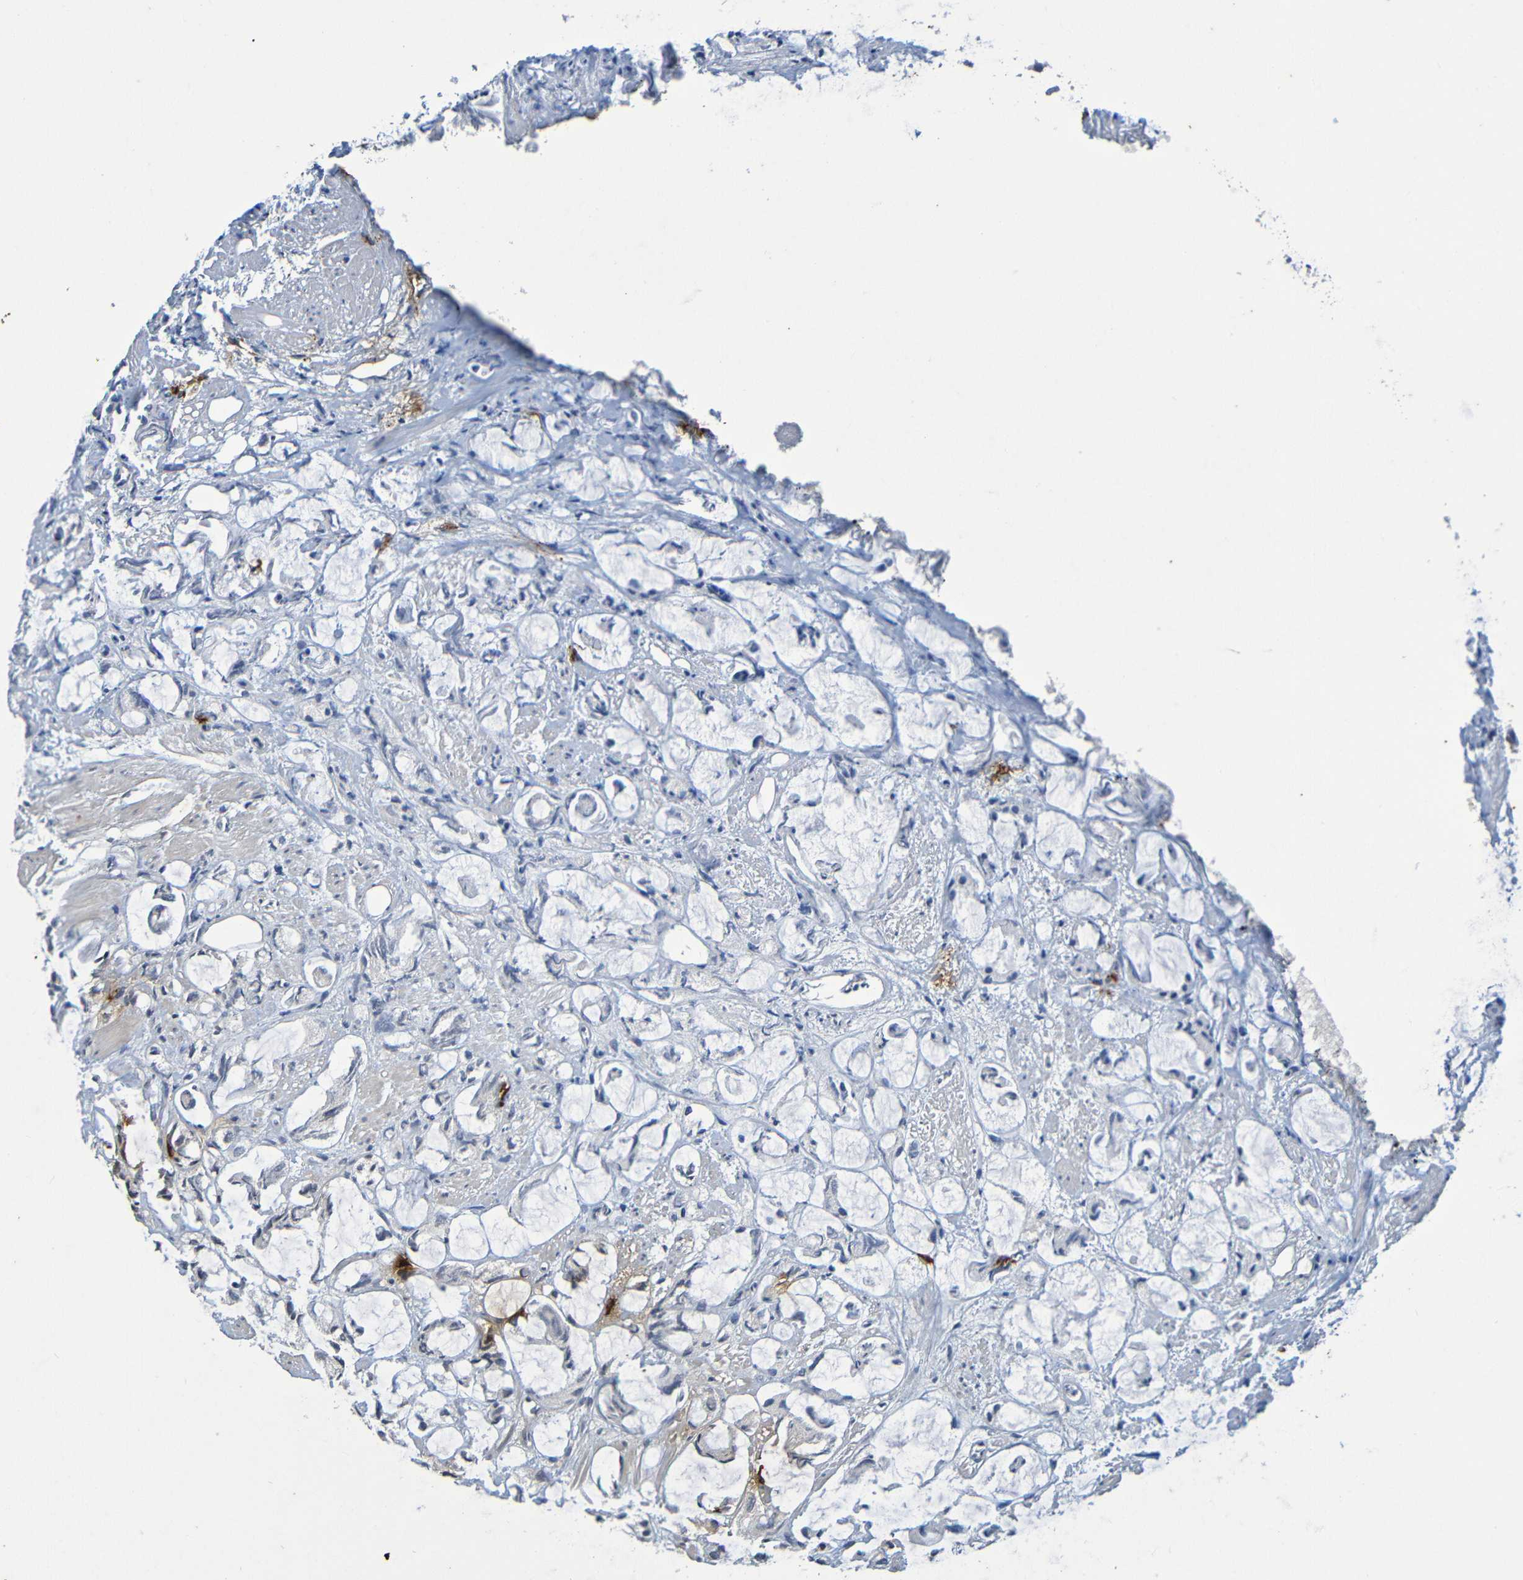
{"staining": {"intensity": "negative", "quantity": "none", "location": "none"}, "tissue": "prostate cancer", "cell_type": "Tumor cells", "image_type": "cancer", "snomed": [{"axis": "morphology", "description": "Adenocarcinoma, High grade"}, {"axis": "topography", "description": "Prostate"}], "caption": "Immunohistochemical staining of human prostate cancer shows no significant positivity in tumor cells. Nuclei are stained in blue.", "gene": "C3AR1", "patient": {"sex": "male", "age": 85}}